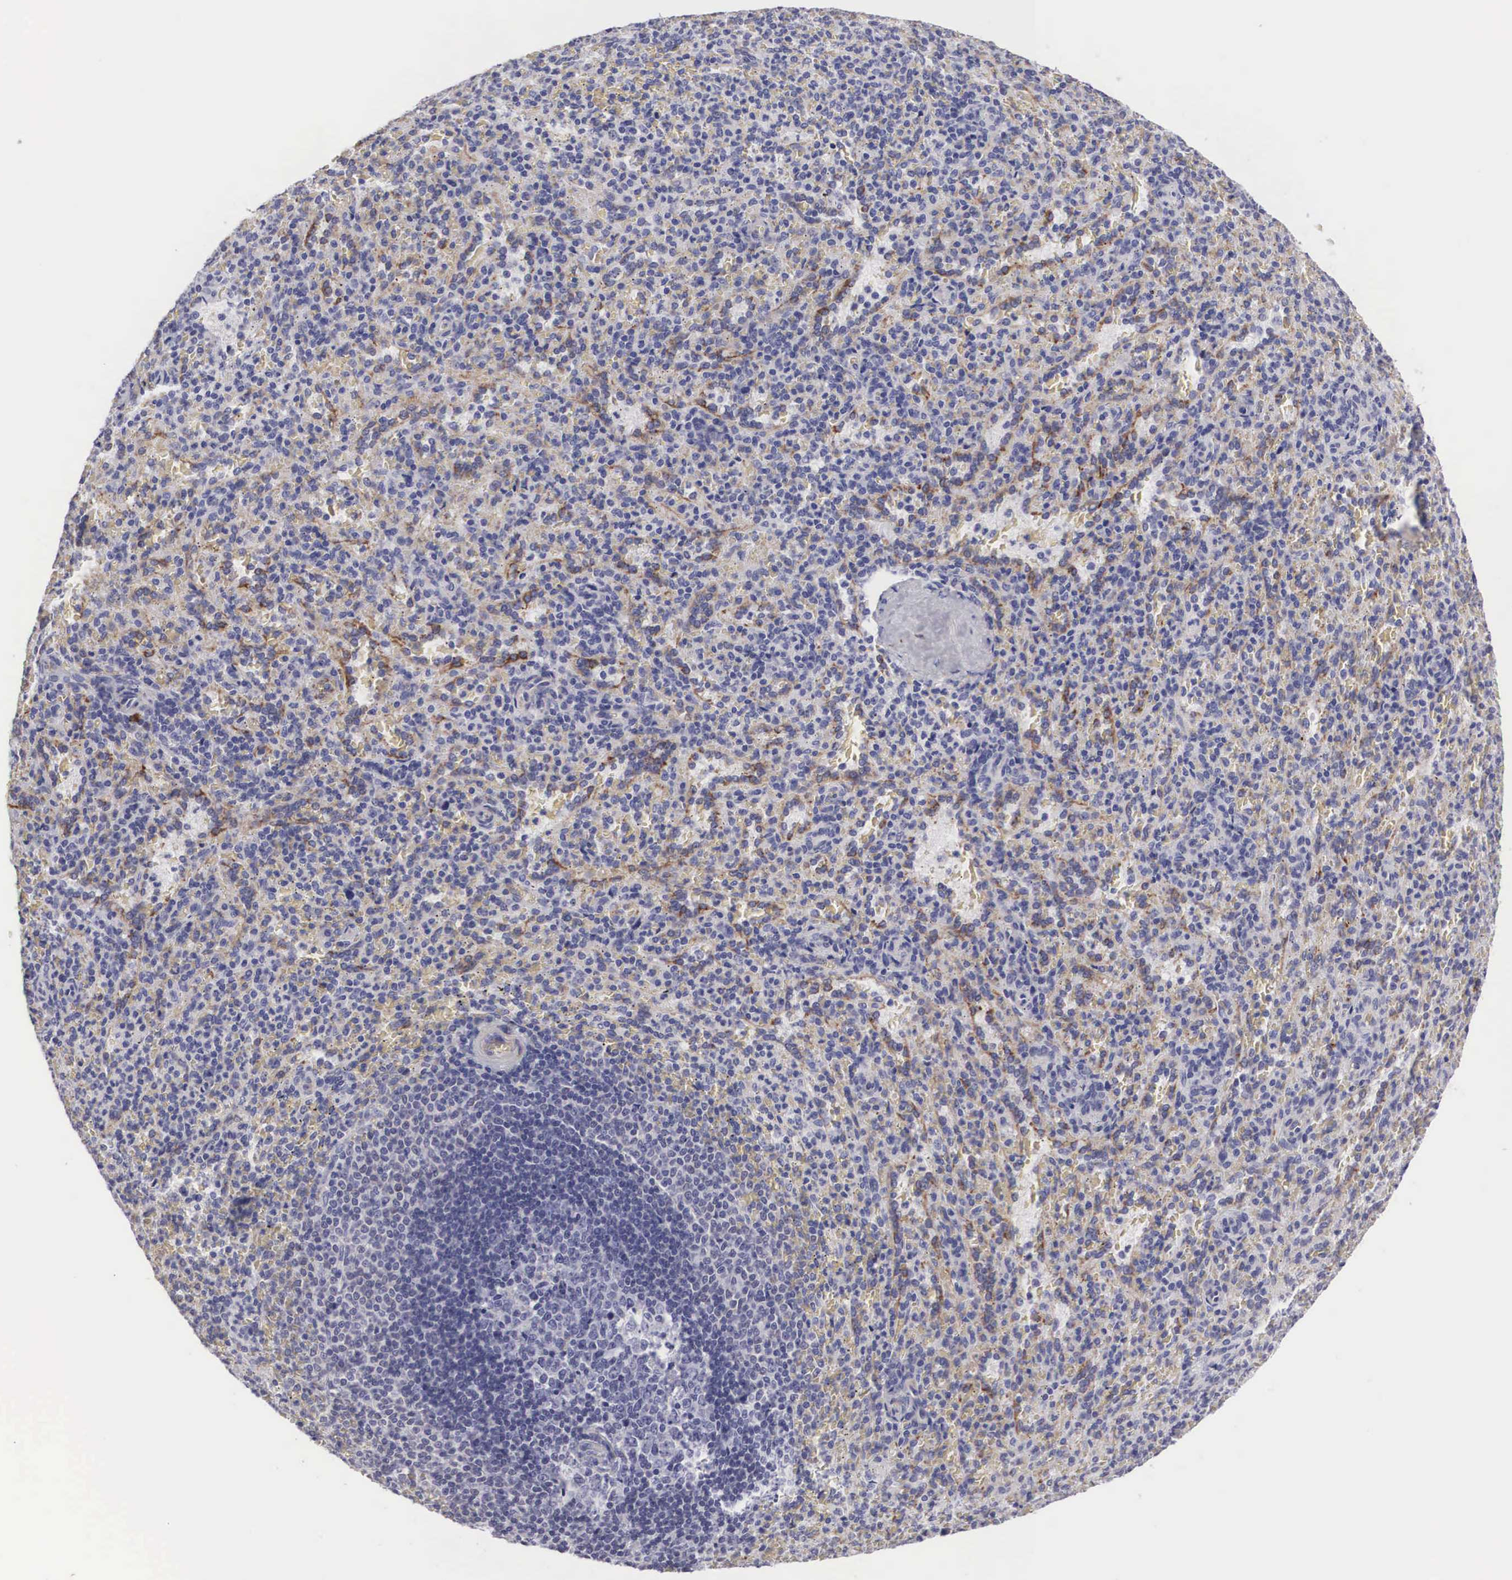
{"staining": {"intensity": "negative", "quantity": "none", "location": "none"}, "tissue": "spleen", "cell_type": "Cells in red pulp", "image_type": "normal", "snomed": [{"axis": "morphology", "description": "Normal tissue, NOS"}, {"axis": "topography", "description": "Spleen"}], "caption": "Immunohistochemistry photomicrograph of unremarkable spleen: spleen stained with DAB (3,3'-diaminobenzidine) shows no significant protein positivity in cells in red pulp.", "gene": "ARMCX3", "patient": {"sex": "female", "age": 21}}